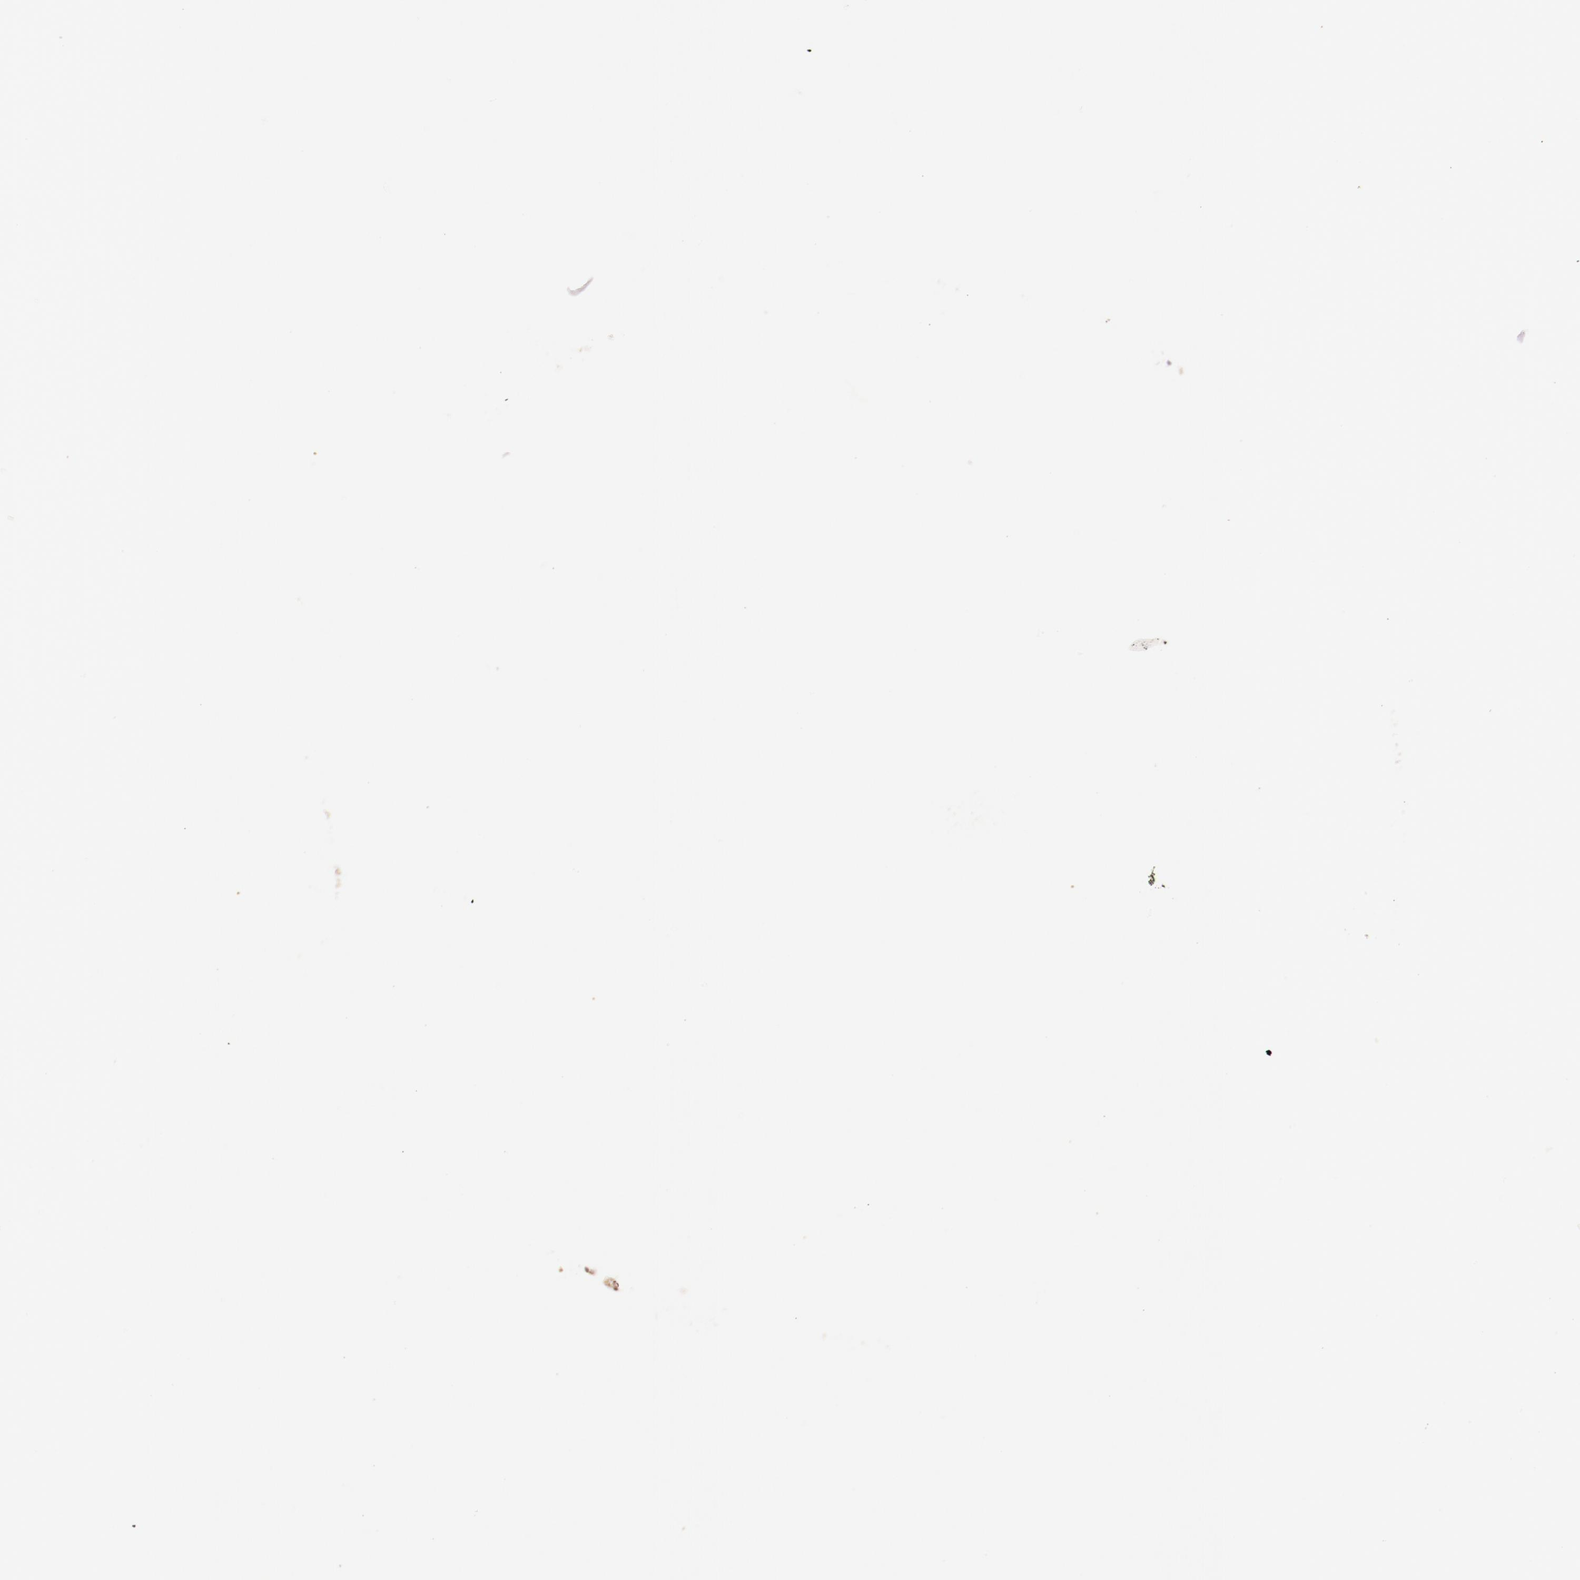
{"staining": {"intensity": "moderate", "quantity": "<25%", "location": "cytoplasmic/membranous"}, "tissue": "tonsil", "cell_type": "Germinal center cells", "image_type": "normal", "snomed": [{"axis": "morphology", "description": "Normal tissue, NOS"}, {"axis": "topography", "description": "Tonsil"}], "caption": "A high-resolution histopathology image shows immunohistochemistry staining of normal tonsil, which demonstrates moderate cytoplasmic/membranous positivity in about <25% of germinal center cells.", "gene": "RPL12", "patient": {"sex": "female", "age": 40}}